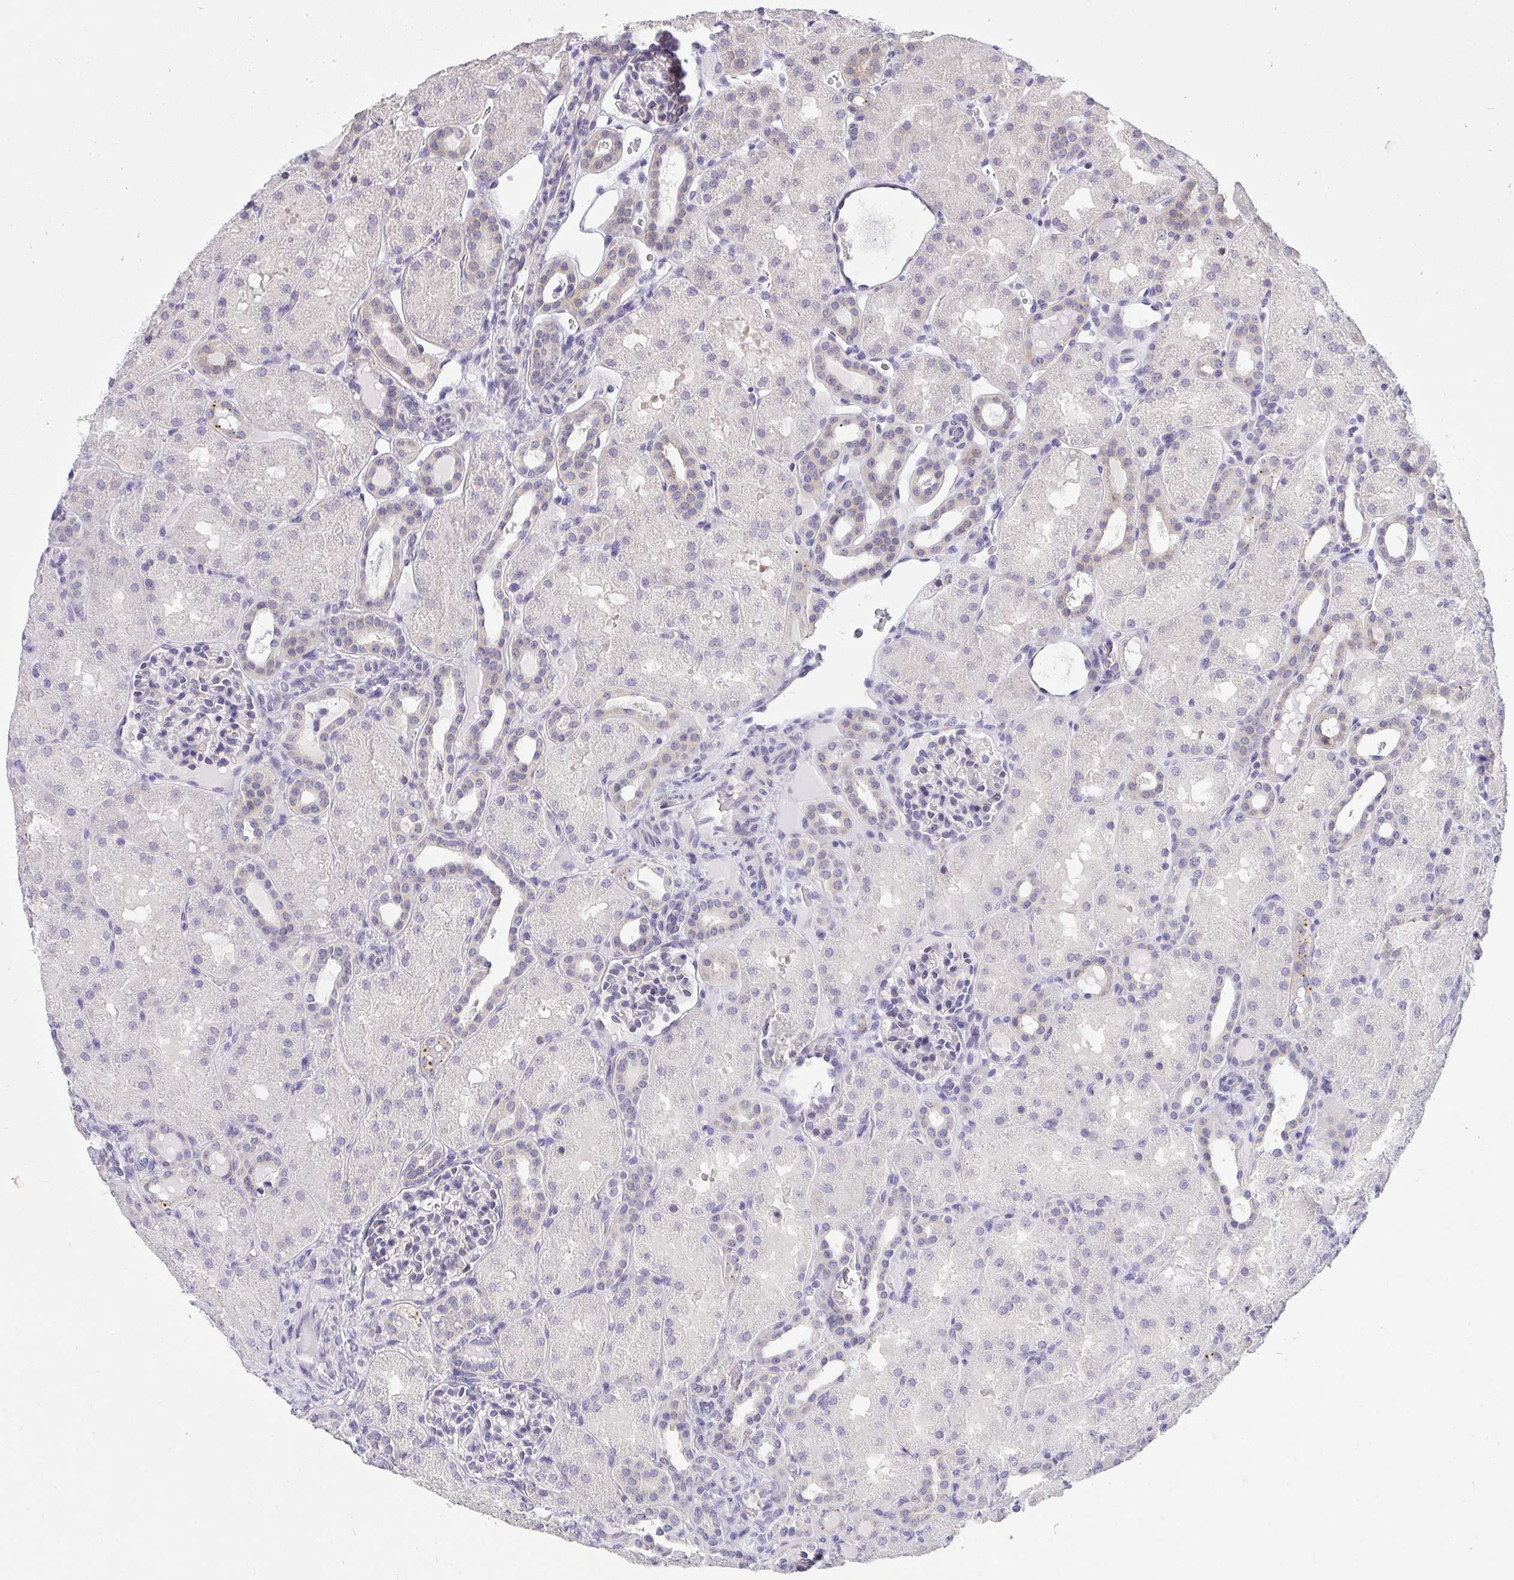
{"staining": {"intensity": "weak", "quantity": "<25%", "location": "cytoplasmic/membranous"}, "tissue": "kidney", "cell_type": "Cells in glomeruli", "image_type": "normal", "snomed": [{"axis": "morphology", "description": "Normal tissue, NOS"}, {"axis": "topography", "description": "Kidney"}], "caption": "The immunohistochemistry micrograph has no significant staining in cells in glomeruli of kidney.", "gene": "VGLL3", "patient": {"sex": "male", "age": 2}}